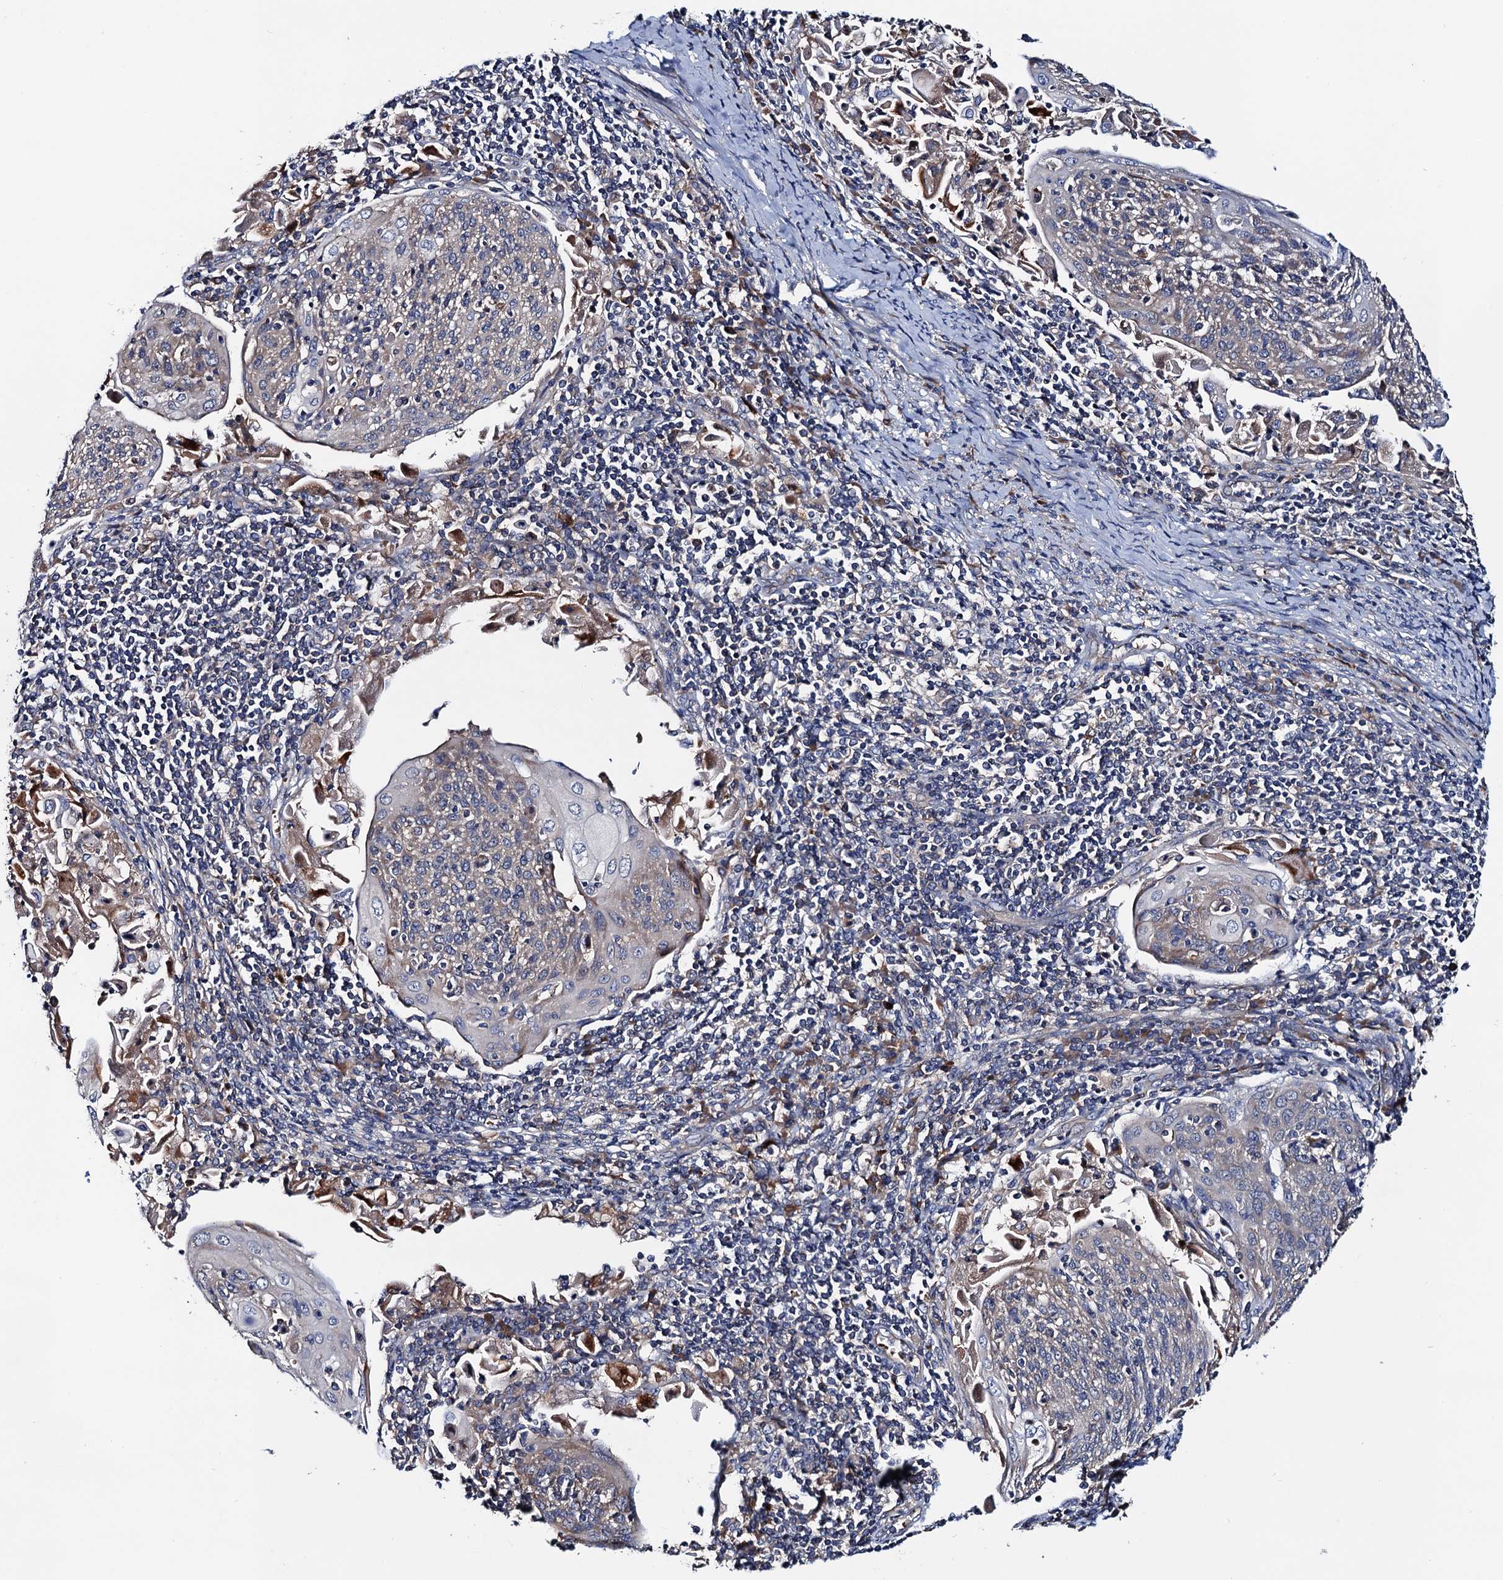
{"staining": {"intensity": "negative", "quantity": "none", "location": "none"}, "tissue": "cervical cancer", "cell_type": "Tumor cells", "image_type": "cancer", "snomed": [{"axis": "morphology", "description": "Squamous cell carcinoma, NOS"}, {"axis": "topography", "description": "Cervix"}], "caption": "Immunohistochemistry (IHC) of cervical cancer shows no staining in tumor cells.", "gene": "TRMT112", "patient": {"sex": "female", "age": 67}}